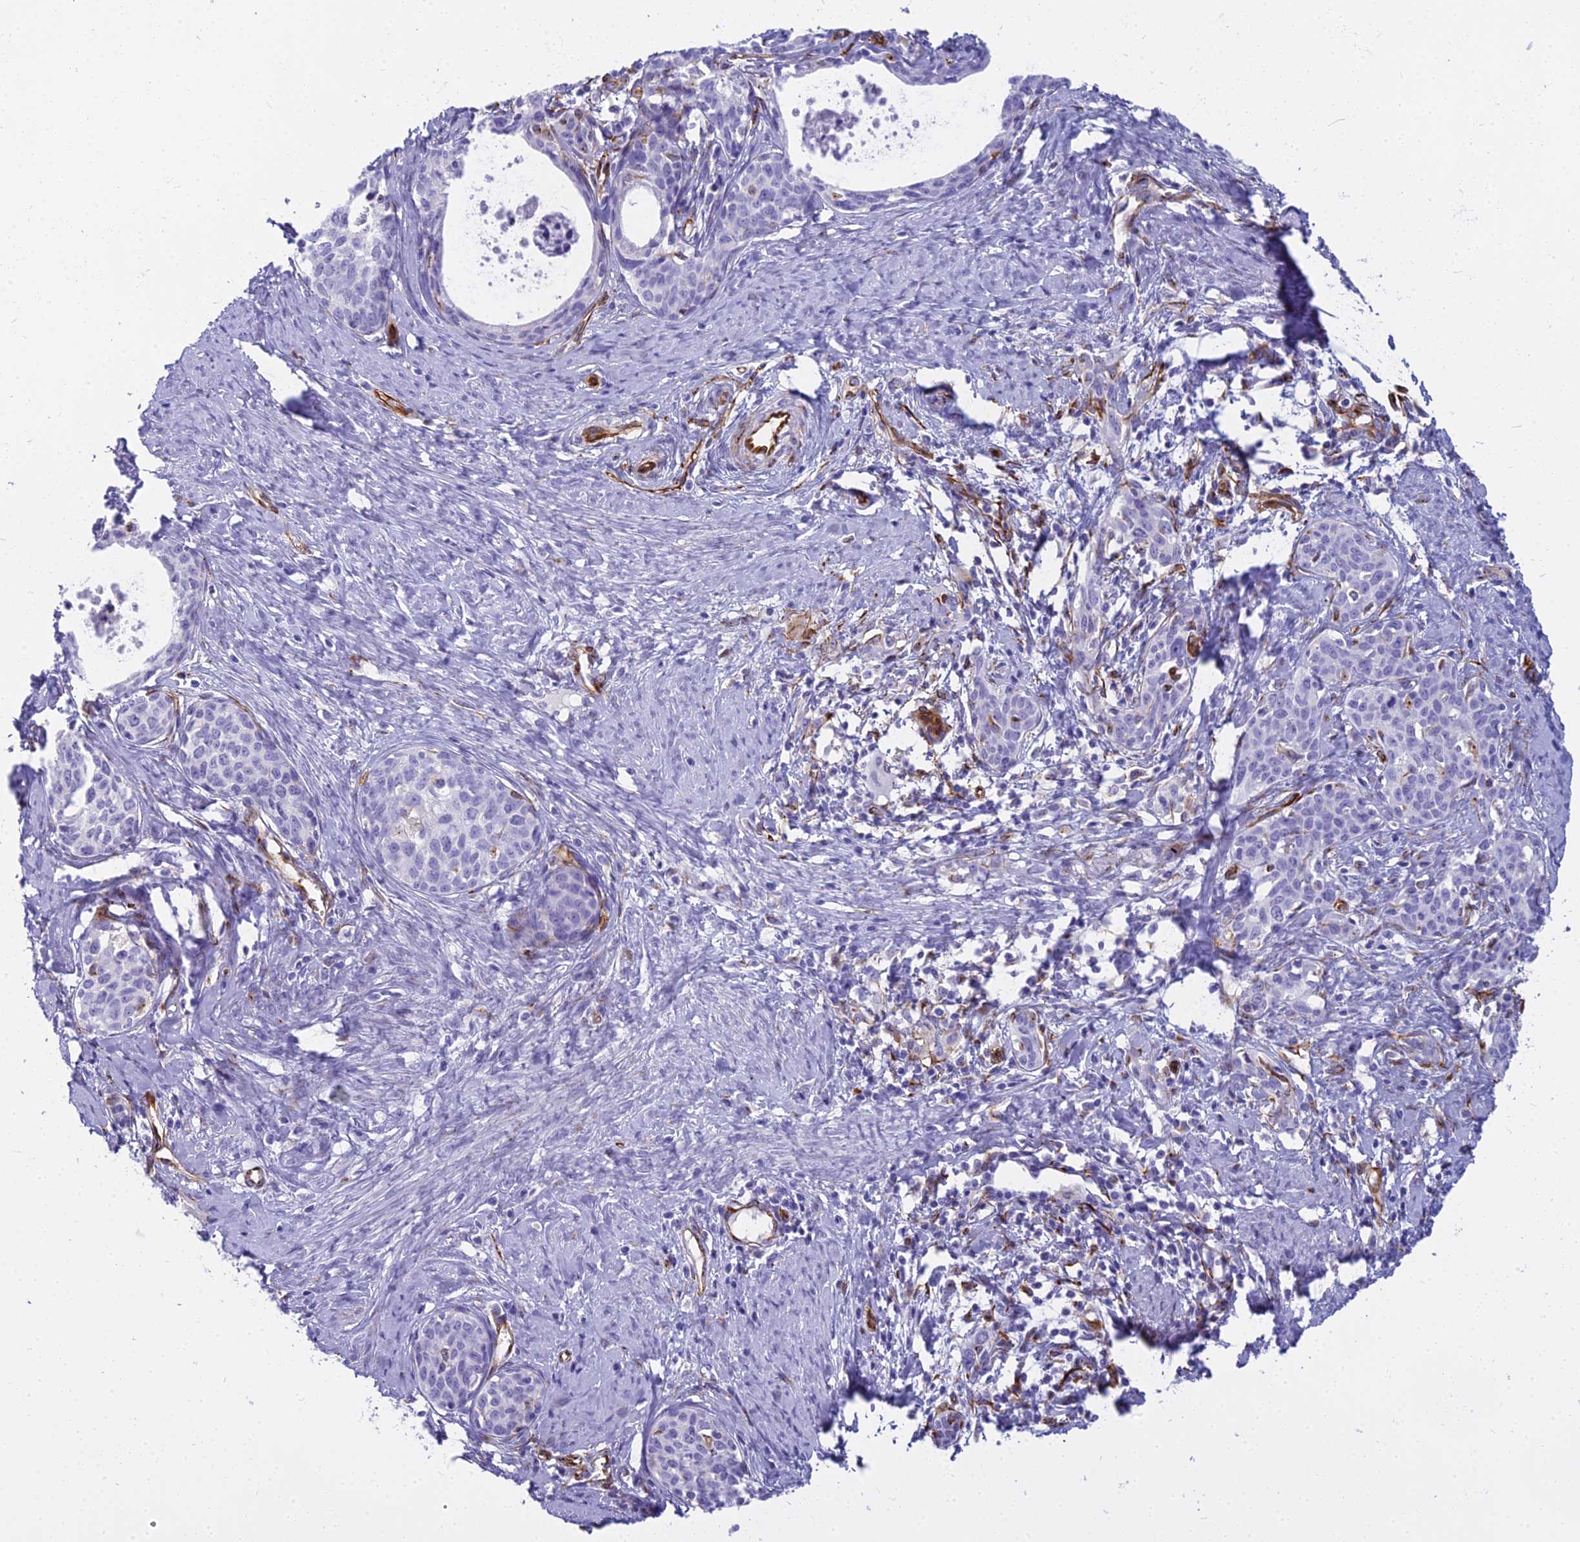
{"staining": {"intensity": "negative", "quantity": "none", "location": "none"}, "tissue": "cervical cancer", "cell_type": "Tumor cells", "image_type": "cancer", "snomed": [{"axis": "morphology", "description": "Squamous cell carcinoma, NOS"}, {"axis": "topography", "description": "Cervix"}], "caption": "DAB (3,3'-diaminobenzidine) immunohistochemical staining of squamous cell carcinoma (cervical) shows no significant positivity in tumor cells. (Stains: DAB immunohistochemistry (IHC) with hematoxylin counter stain, Microscopy: brightfield microscopy at high magnification).", "gene": "EVI2A", "patient": {"sex": "female", "age": 52}}